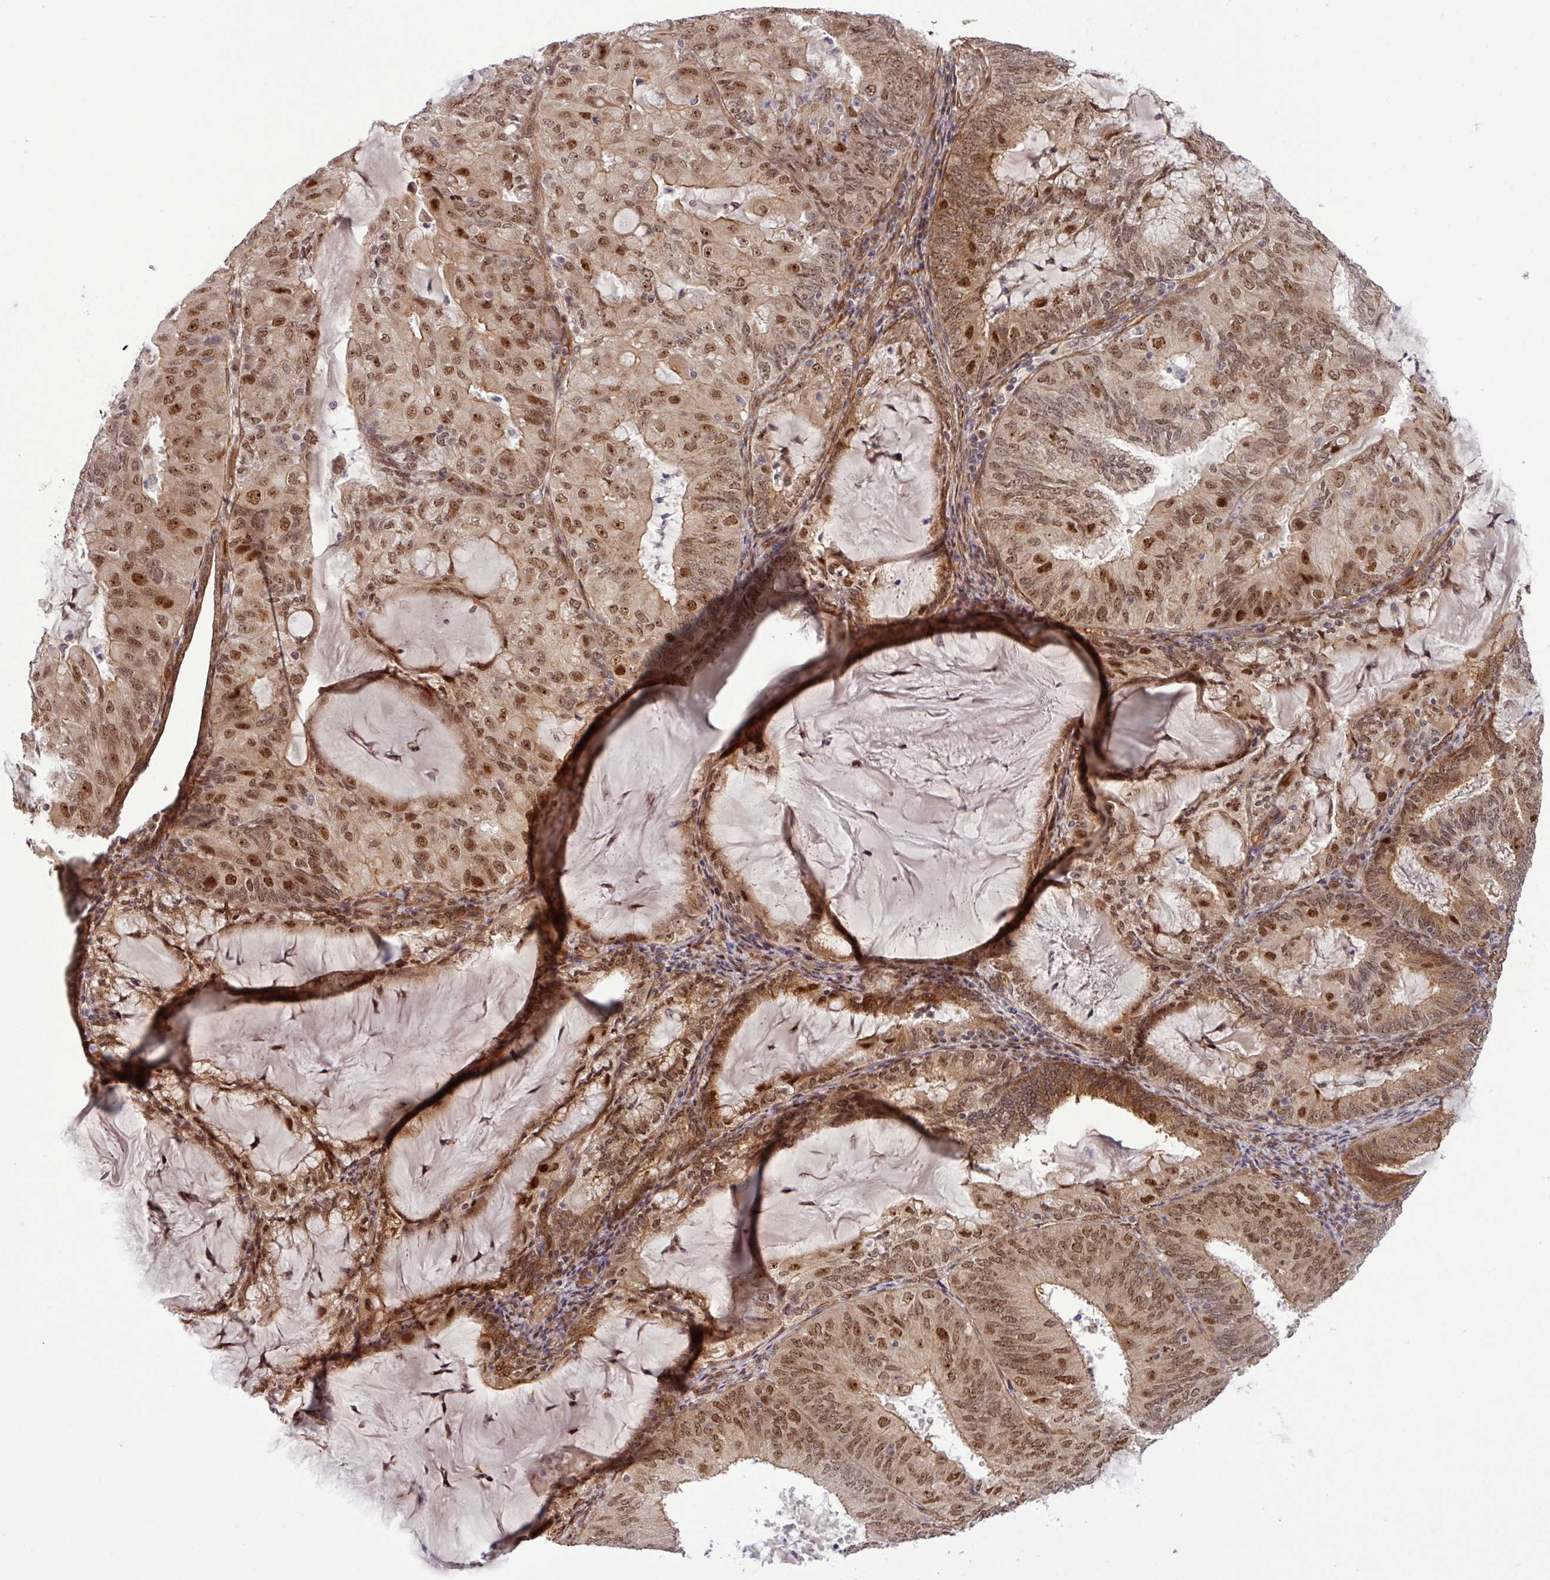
{"staining": {"intensity": "moderate", "quantity": ">75%", "location": "cytoplasmic/membranous,nuclear"}, "tissue": "endometrial cancer", "cell_type": "Tumor cells", "image_type": "cancer", "snomed": [{"axis": "morphology", "description": "Adenocarcinoma, NOS"}, {"axis": "topography", "description": "Endometrium"}], "caption": "Human endometrial adenocarcinoma stained with a protein marker shows moderate staining in tumor cells.", "gene": "C7orf50", "patient": {"sex": "female", "age": 81}}